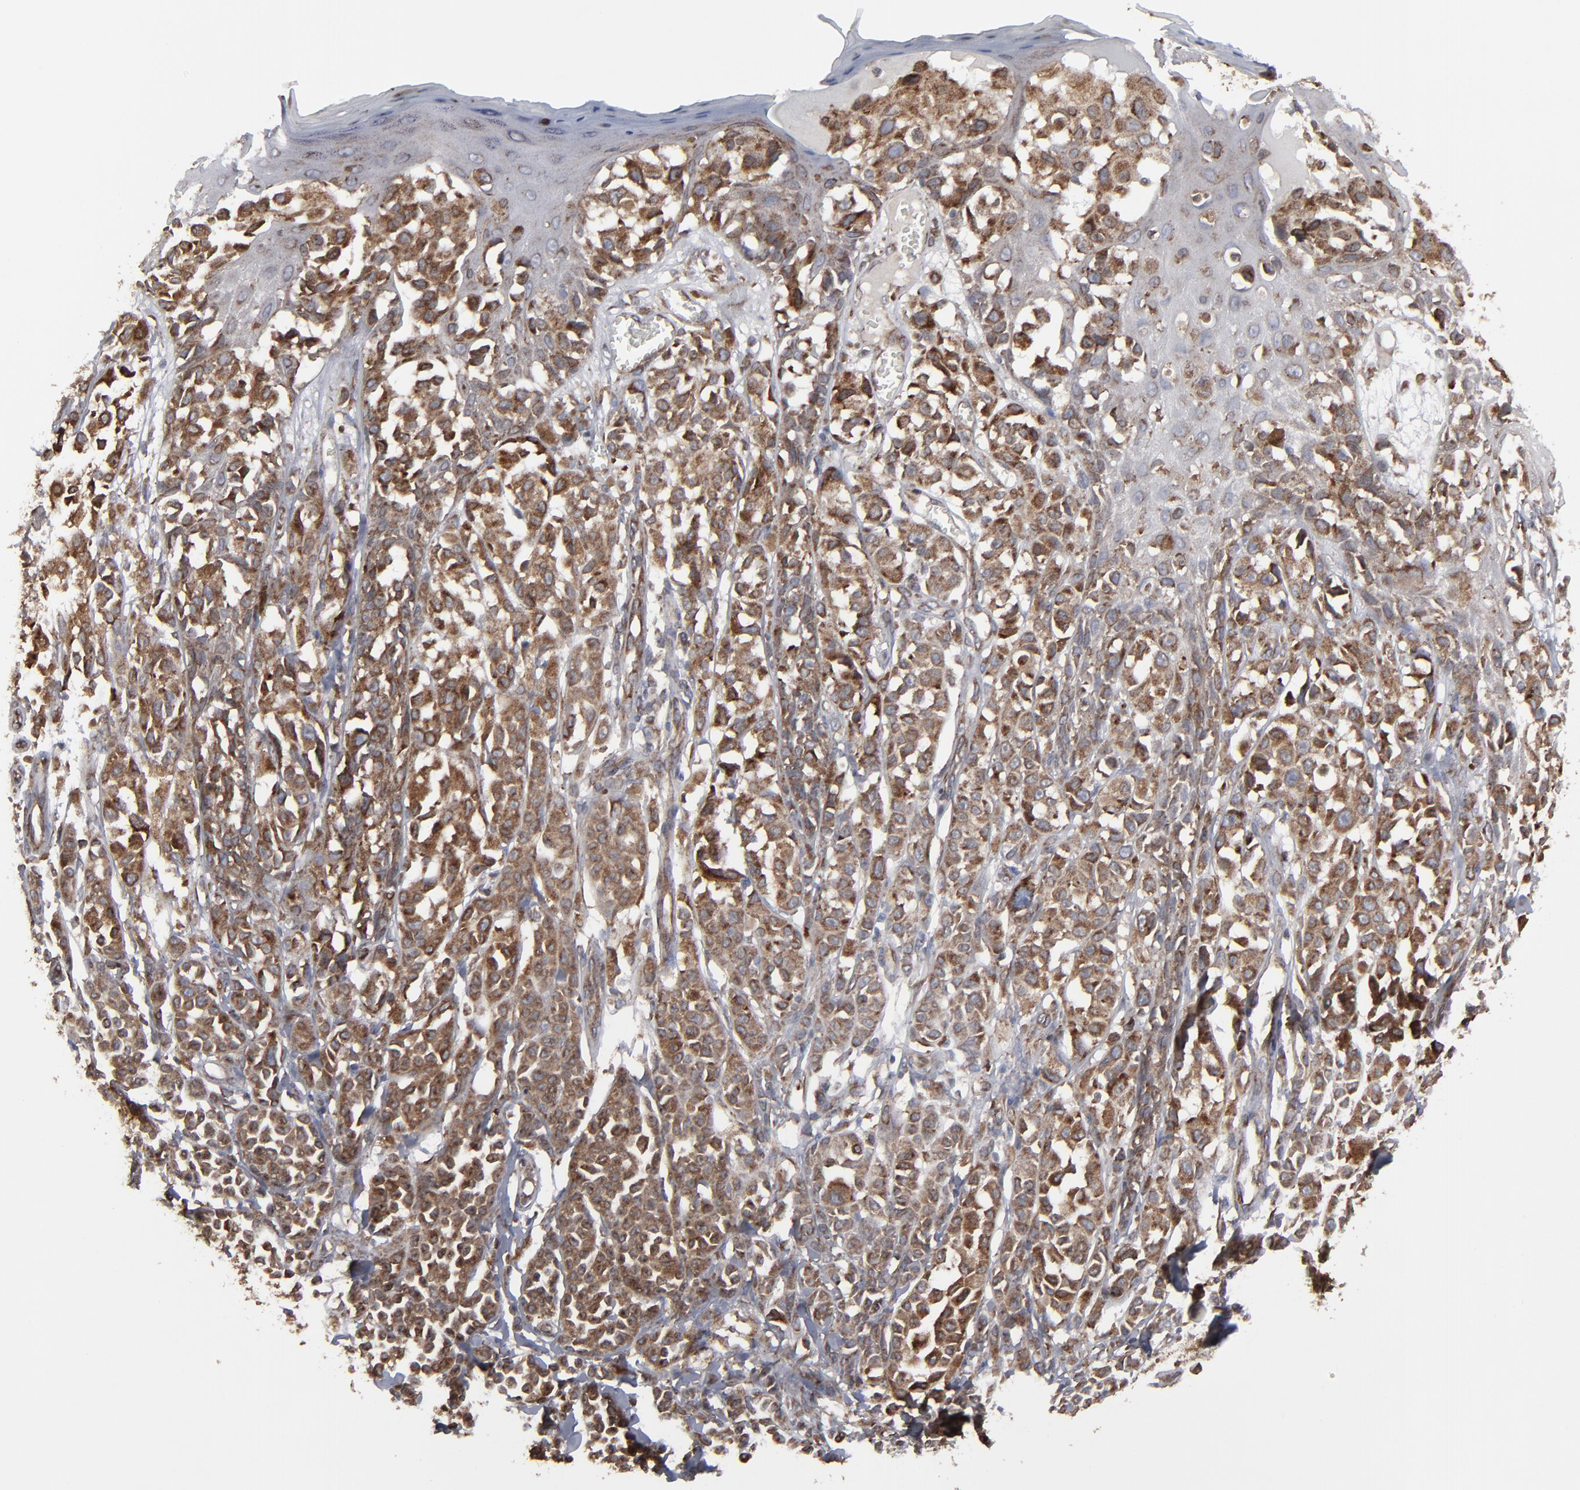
{"staining": {"intensity": "weak", "quantity": ">75%", "location": "cytoplasmic/membranous"}, "tissue": "melanoma", "cell_type": "Tumor cells", "image_type": "cancer", "snomed": [{"axis": "morphology", "description": "Malignant melanoma, NOS"}, {"axis": "topography", "description": "Skin"}], "caption": "Immunohistochemical staining of melanoma demonstrates low levels of weak cytoplasmic/membranous staining in about >75% of tumor cells.", "gene": "CNIH1", "patient": {"sex": "female", "age": 38}}